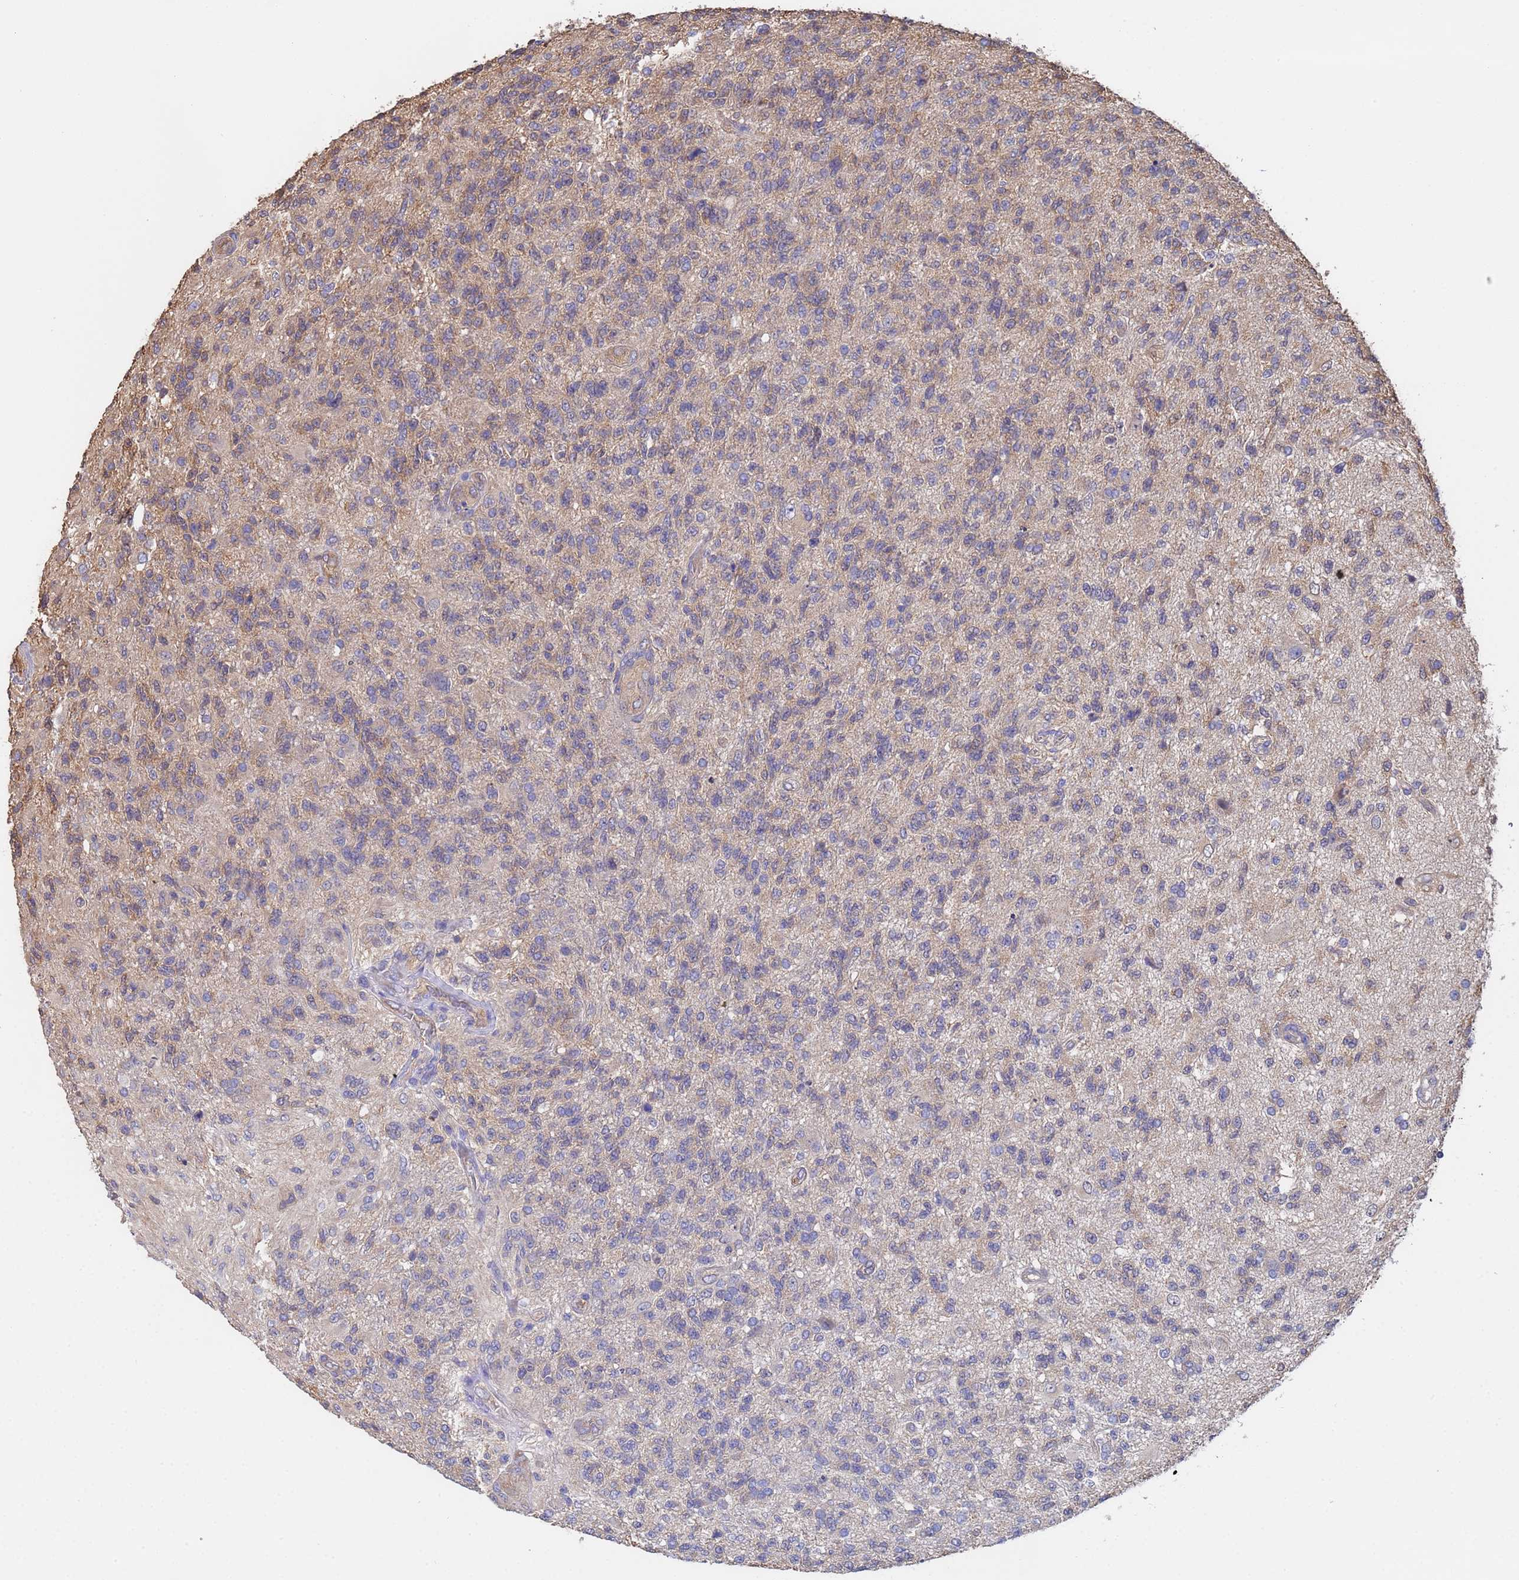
{"staining": {"intensity": "weak", "quantity": "25%-75%", "location": "cytoplasmic/membranous"}, "tissue": "glioma", "cell_type": "Tumor cells", "image_type": "cancer", "snomed": [{"axis": "morphology", "description": "Glioma, malignant, High grade"}, {"axis": "topography", "description": "Brain"}], "caption": "Protein expression analysis of high-grade glioma (malignant) shows weak cytoplasmic/membranous positivity in about 25%-75% of tumor cells.", "gene": "FAM25A", "patient": {"sex": "male", "age": 56}}